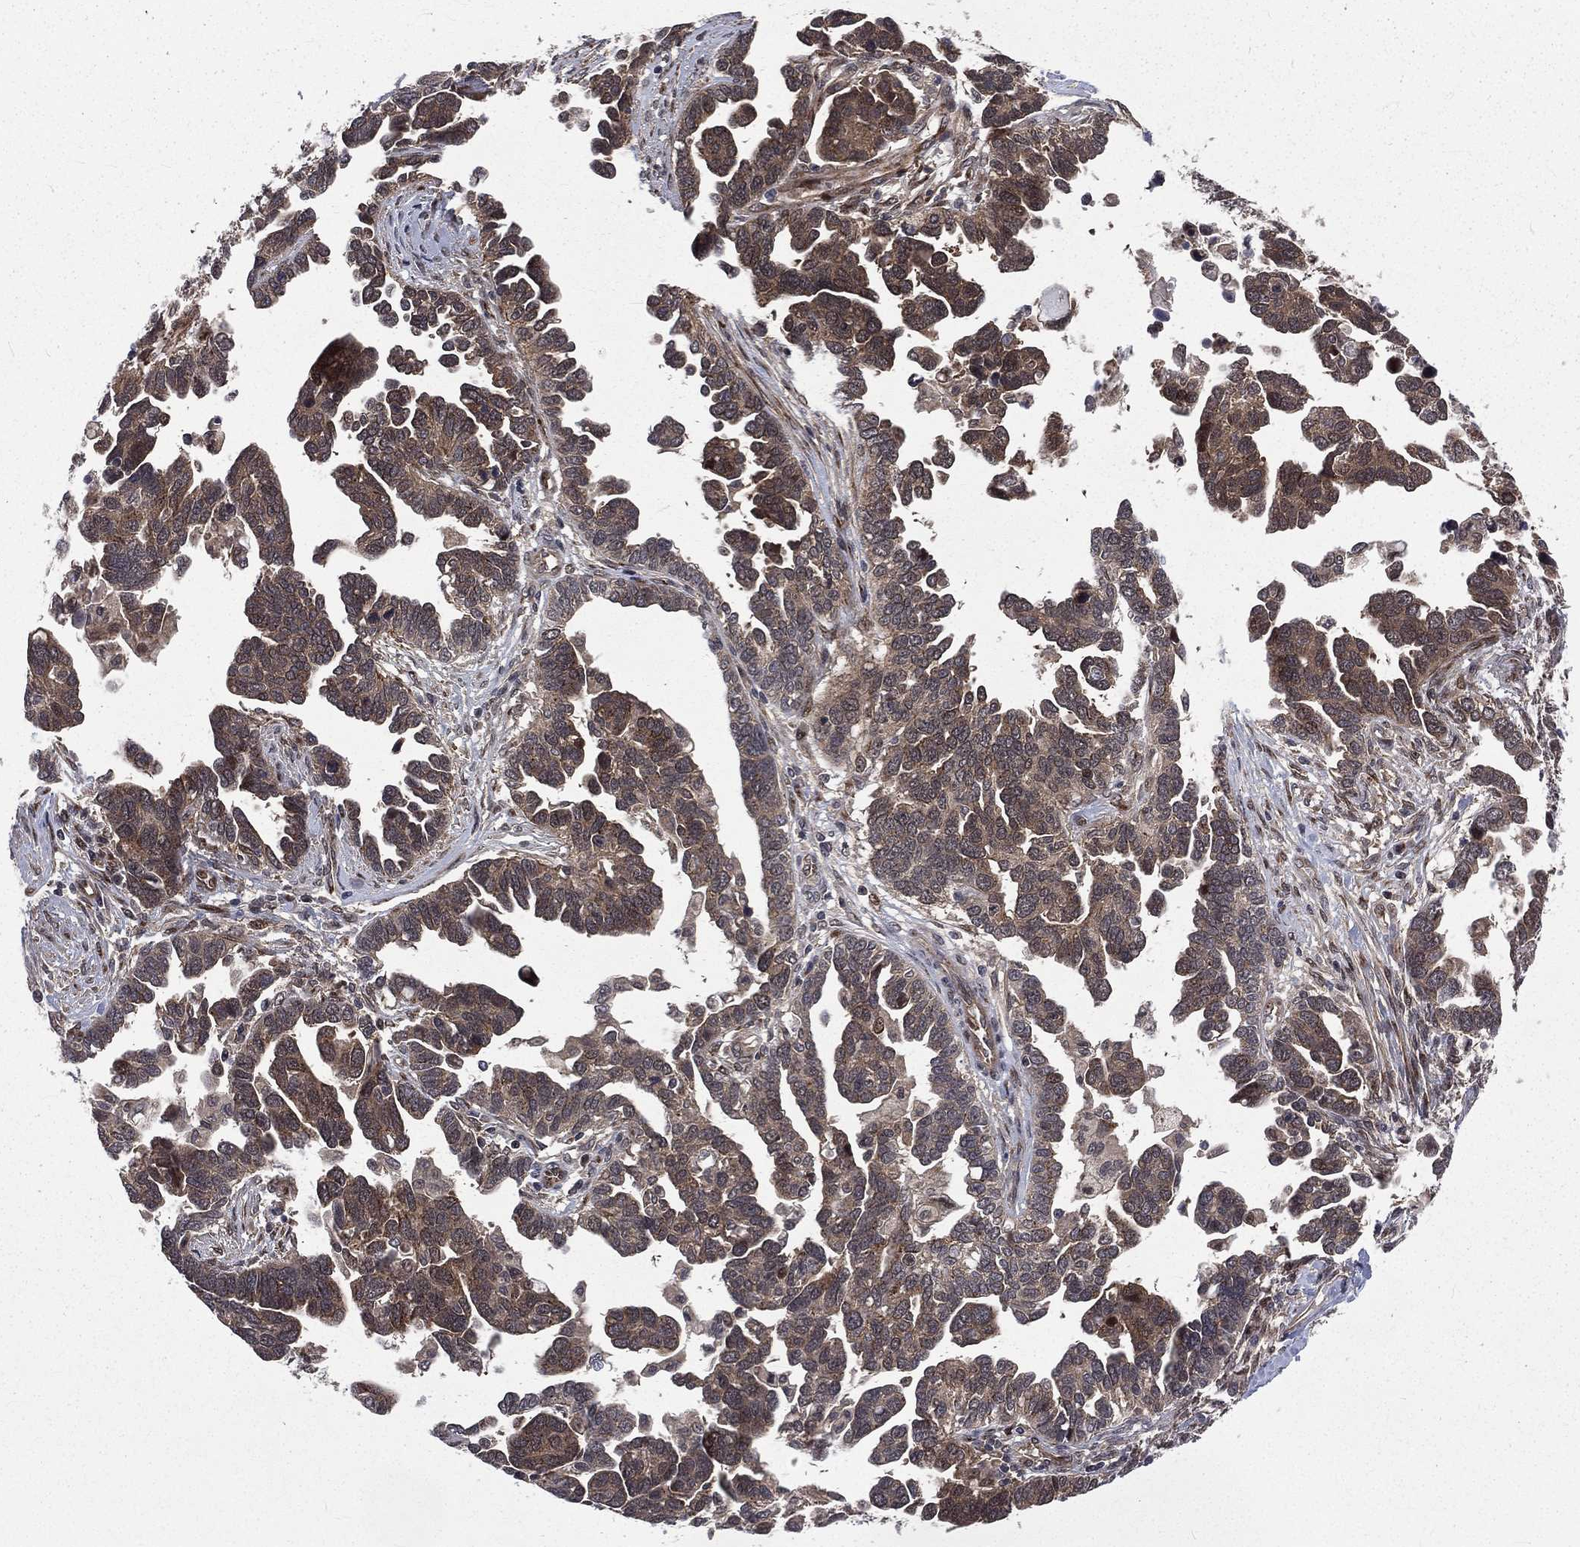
{"staining": {"intensity": "weak", "quantity": ">75%", "location": "cytoplasmic/membranous"}, "tissue": "ovarian cancer", "cell_type": "Tumor cells", "image_type": "cancer", "snomed": [{"axis": "morphology", "description": "Cystadenocarcinoma, serous, NOS"}, {"axis": "topography", "description": "Ovary"}], "caption": "Immunohistochemistry (IHC) histopathology image of neoplastic tissue: human ovarian cancer (serous cystadenocarcinoma) stained using IHC displays low levels of weak protein expression localized specifically in the cytoplasmic/membranous of tumor cells, appearing as a cytoplasmic/membranous brown color.", "gene": "ARL3", "patient": {"sex": "female", "age": 54}}